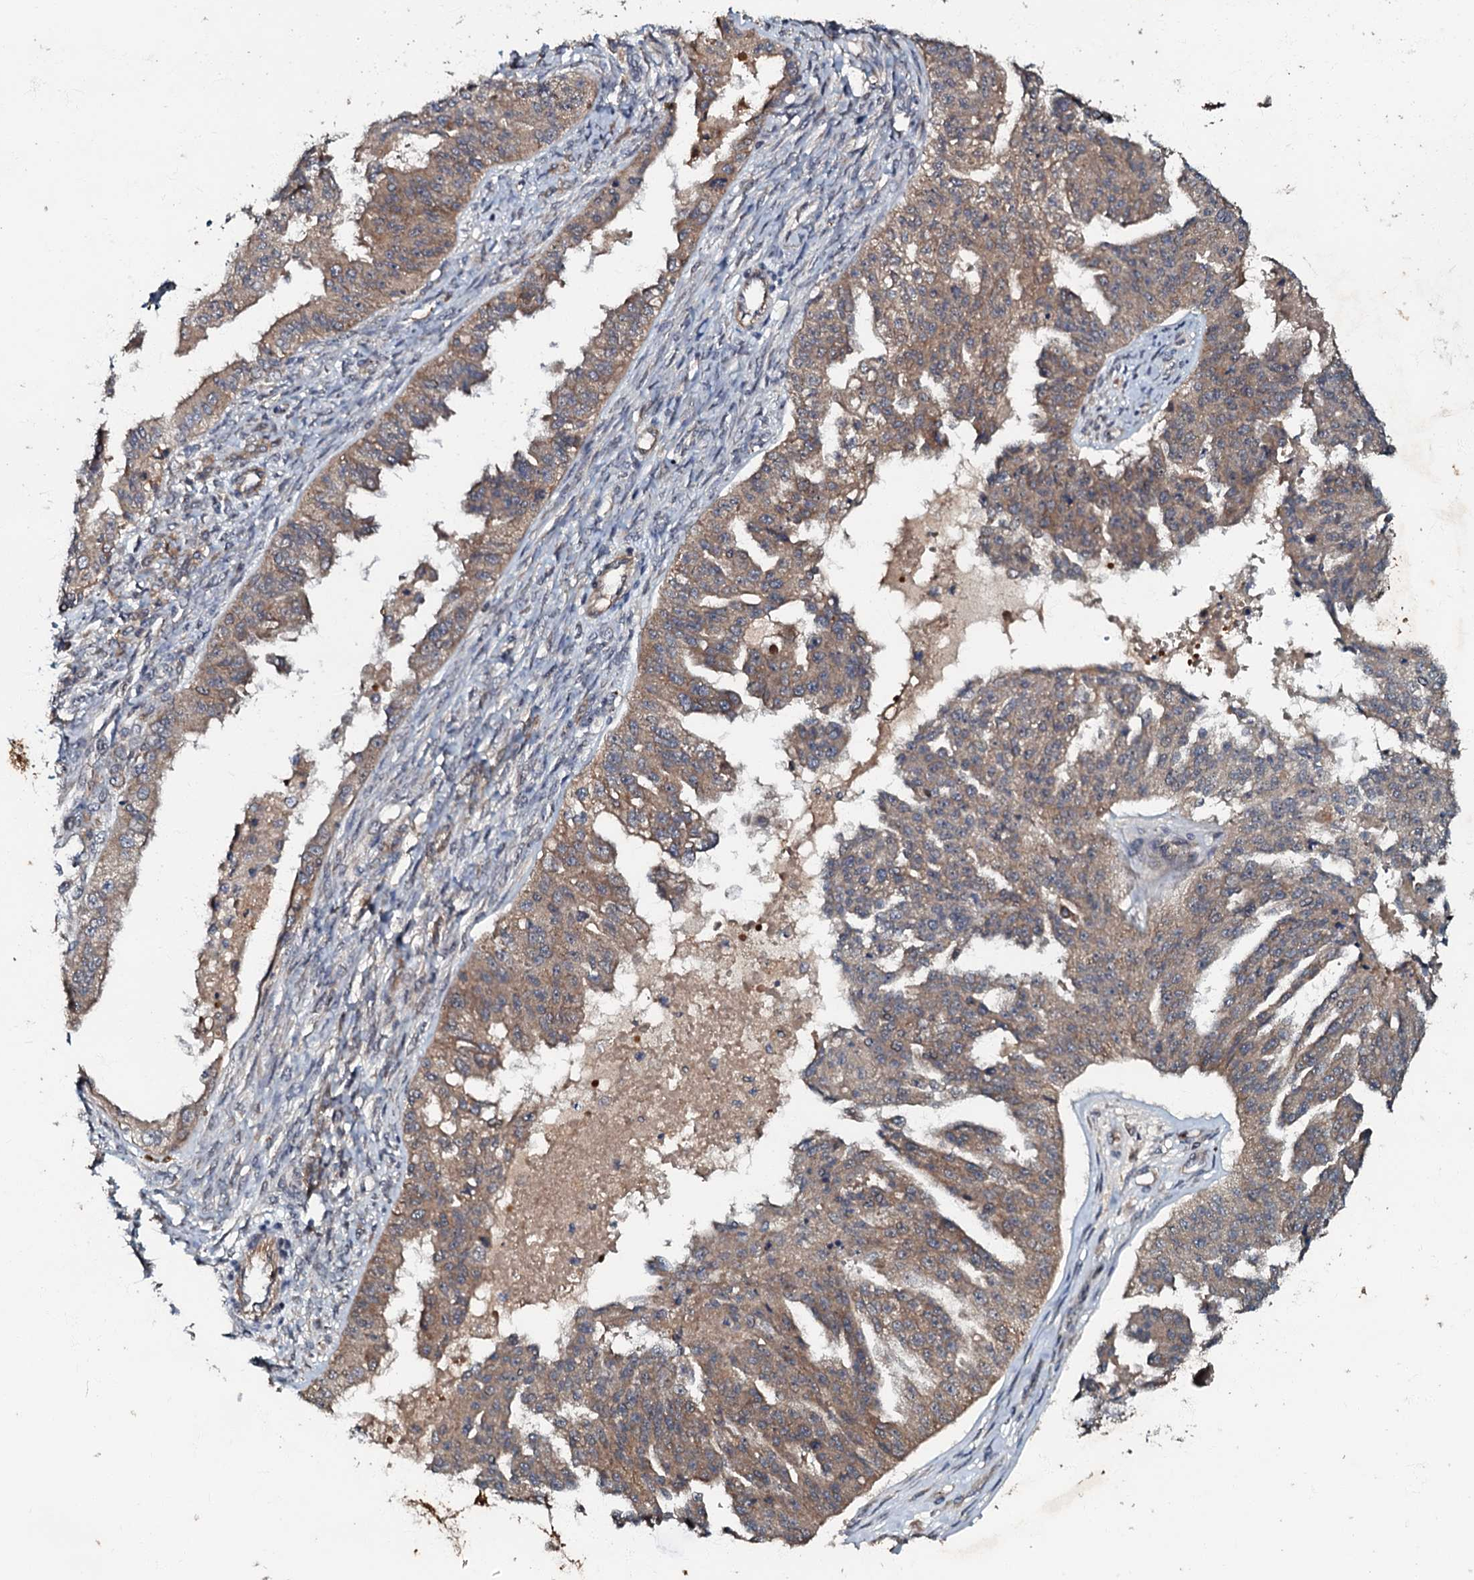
{"staining": {"intensity": "weak", "quantity": ">75%", "location": "cytoplasmic/membranous"}, "tissue": "ovarian cancer", "cell_type": "Tumor cells", "image_type": "cancer", "snomed": [{"axis": "morphology", "description": "Cystadenocarcinoma, serous, NOS"}, {"axis": "topography", "description": "Ovary"}], "caption": "Tumor cells demonstrate low levels of weak cytoplasmic/membranous staining in approximately >75% of cells in human ovarian cancer. Using DAB (3,3'-diaminobenzidine) (brown) and hematoxylin (blue) stains, captured at high magnification using brightfield microscopy.", "gene": "MANSC4", "patient": {"sex": "female", "age": 58}}